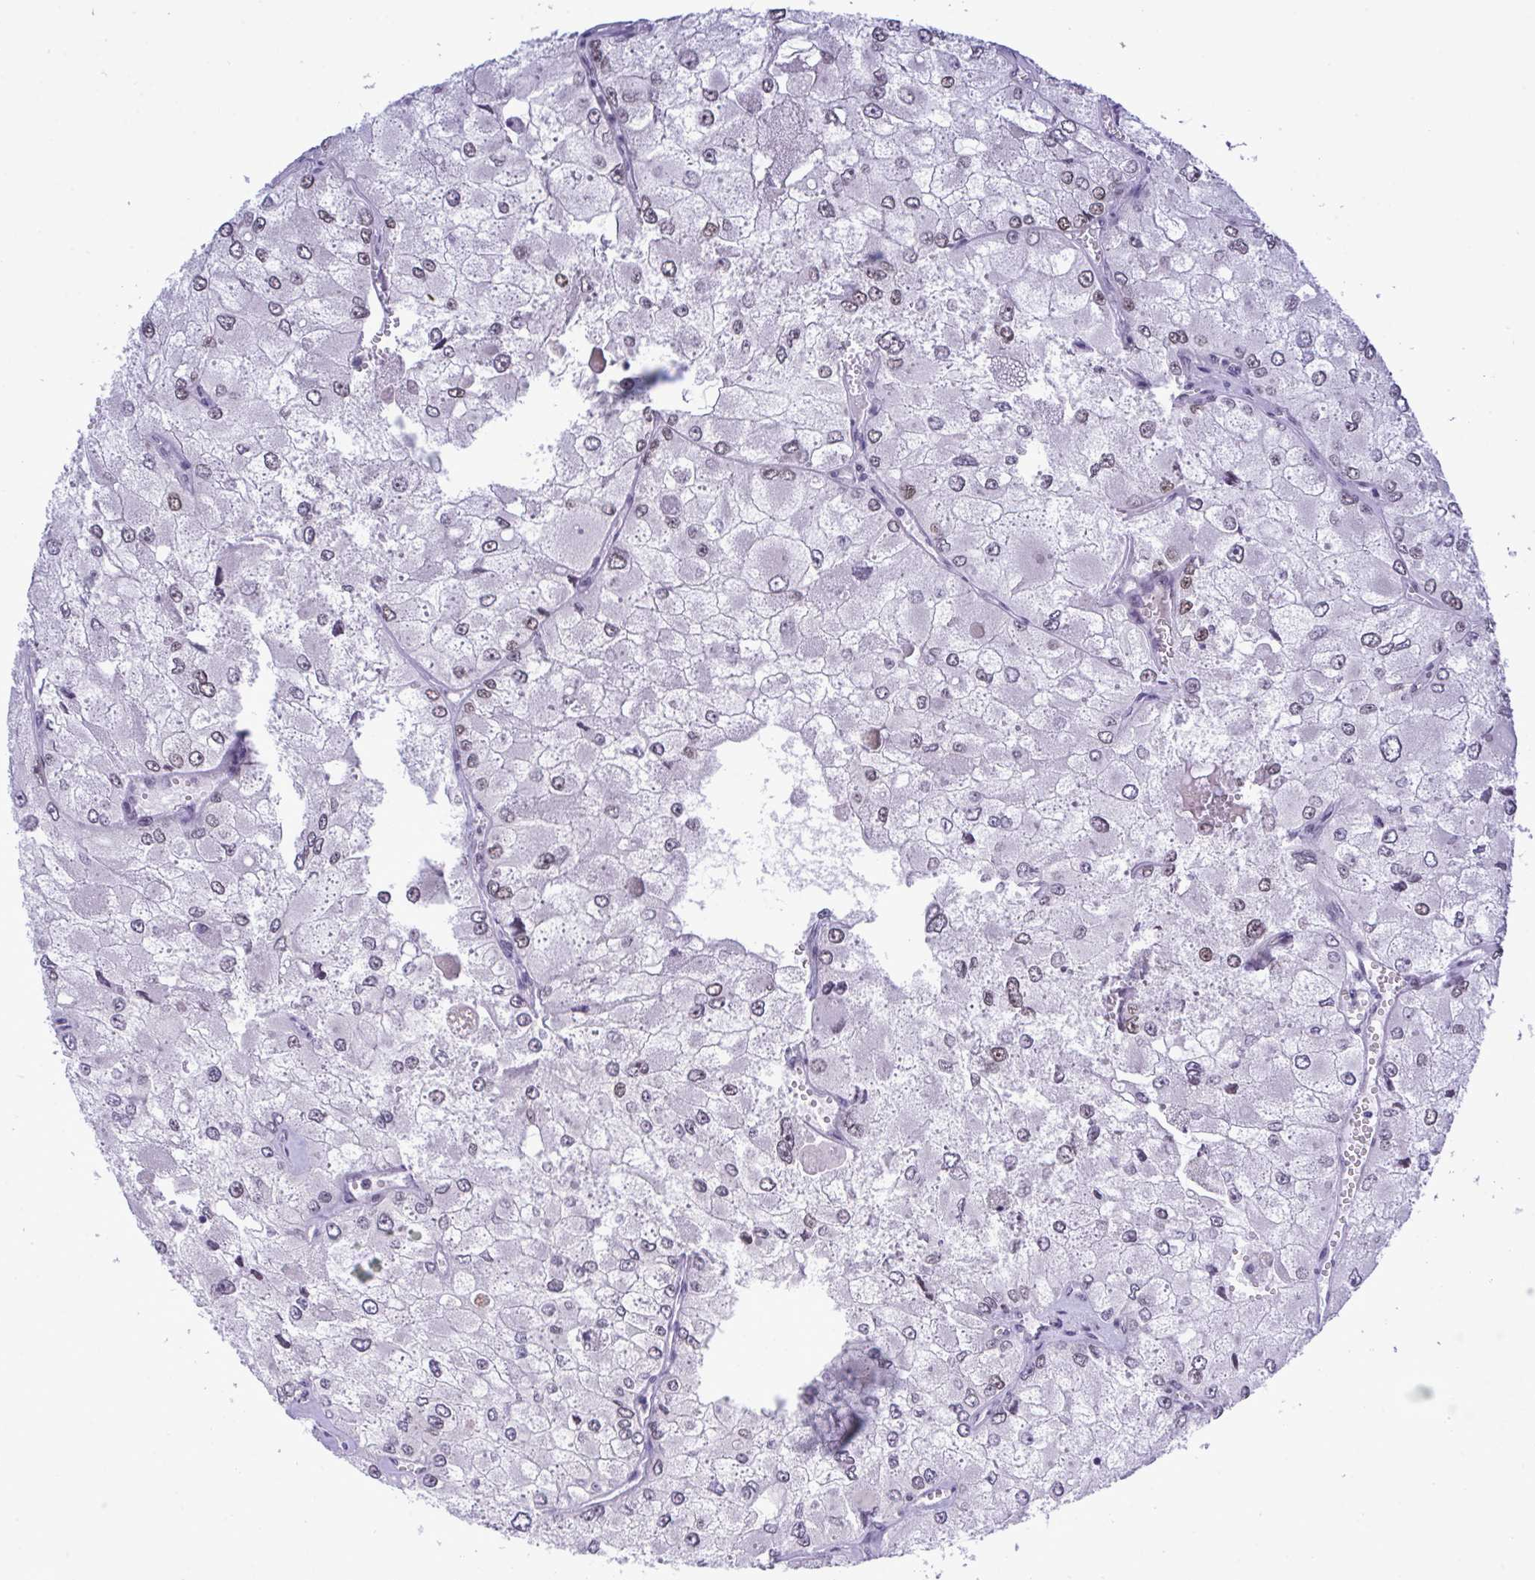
{"staining": {"intensity": "weak", "quantity": "<25%", "location": "nuclear"}, "tissue": "renal cancer", "cell_type": "Tumor cells", "image_type": "cancer", "snomed": [{"axis": "morphology", "description": "Adenocarcinoma, NOS"}, {"axis": "topography", "description": "Kidney"}], "caption": "High magnification brightfield microscopy of renal adenocarcinoma stained with DAB (3,3'-diaminobenzidine) (brown) and counterstained with hematoxylin (blue): tumor cells show no significant staining. (Immunohistochemistry (ihc), brightfield microscopy, high magnification).", "gene": "RFC4", "patient": {"sex": "female", "age": 70}}